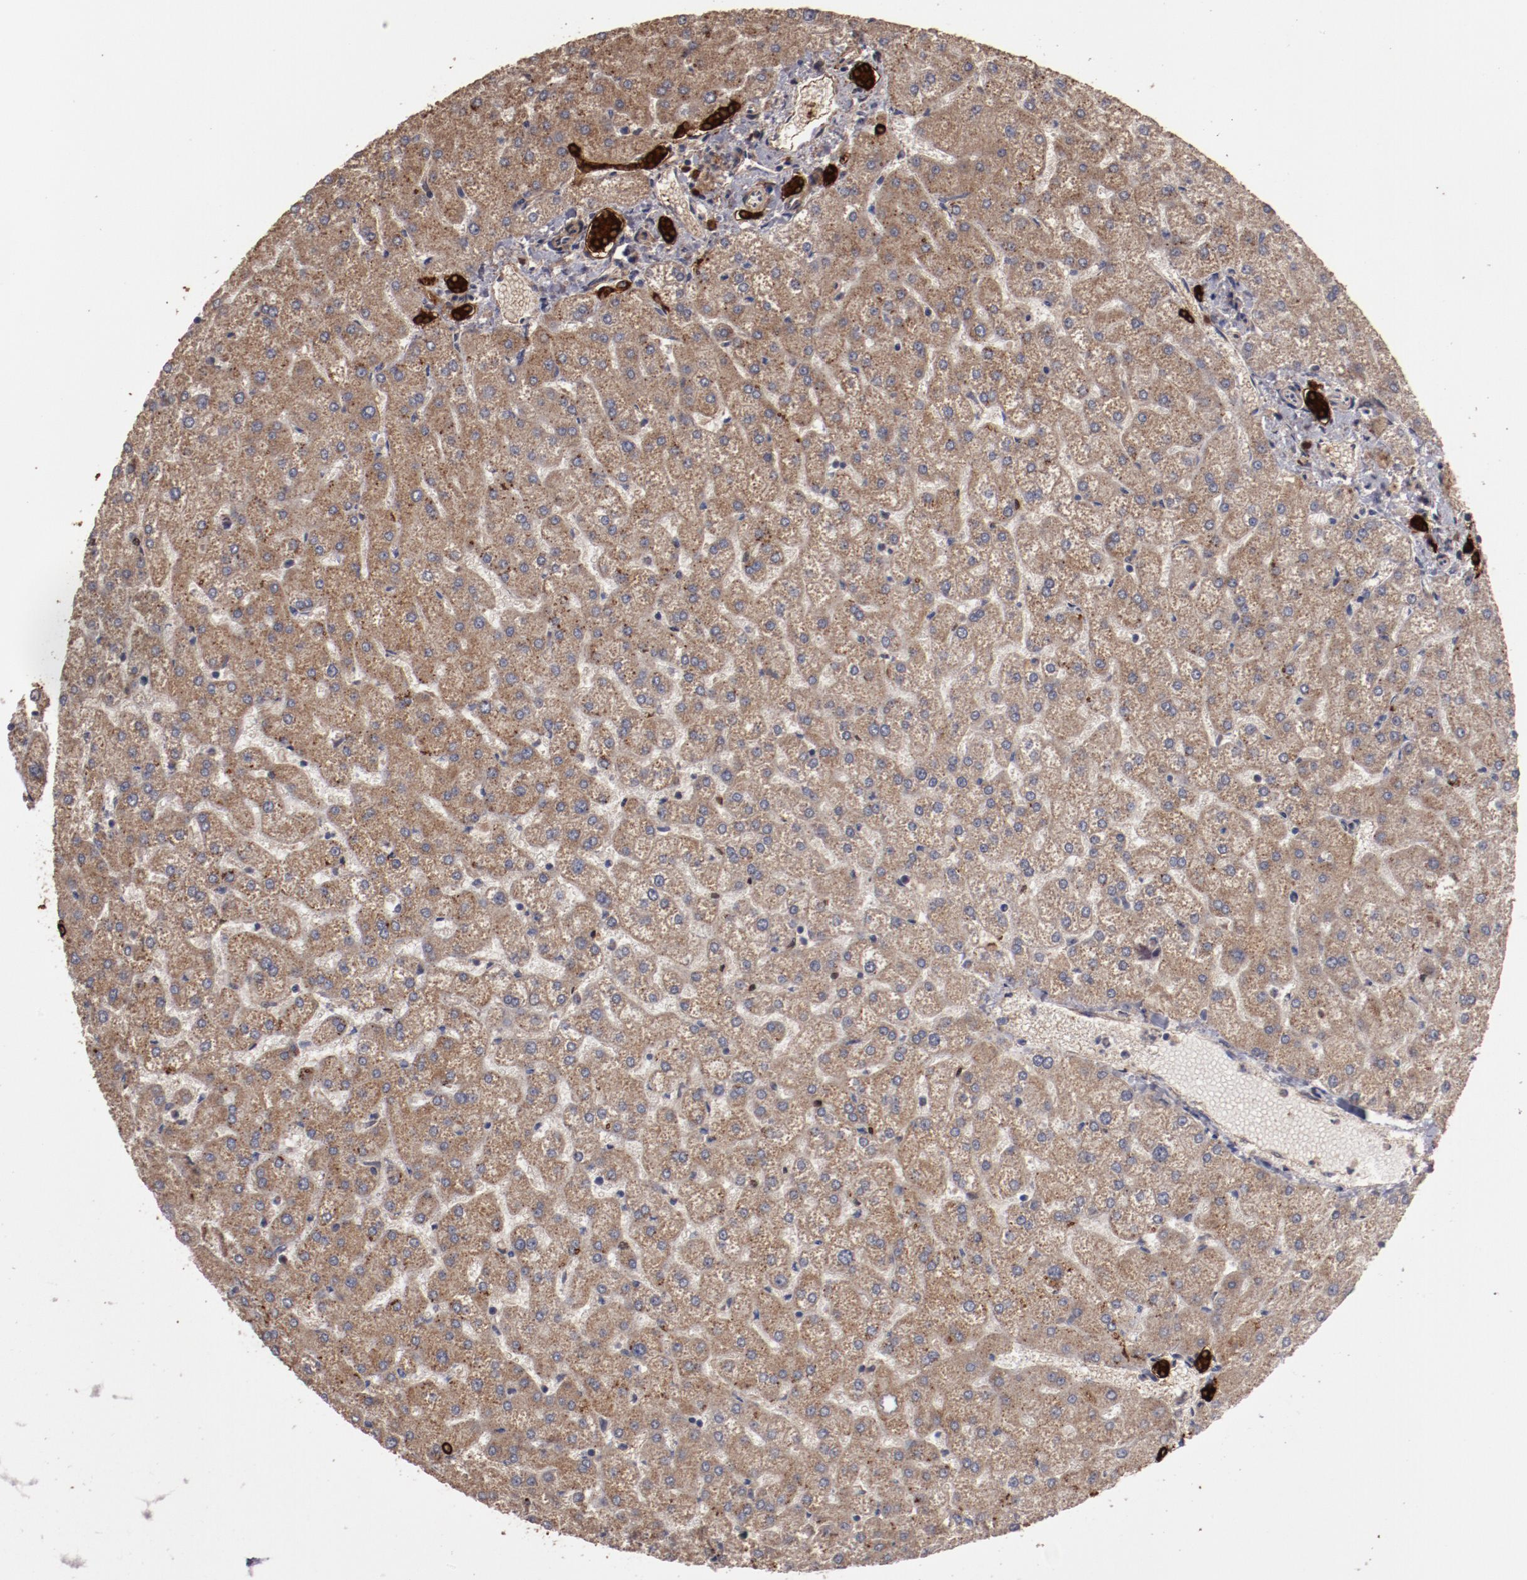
{"staining": {"intensity": "strong", "quantity": ">75%", "location": "cytoplasmic/membranous"}, "tissue": "liver", "cell_type": "Cholangiocytes", "image_type": "normal", "snomed": [{"axis": "morphology", "description": "Normal tissue, NOS"}, {"axis": "topography", "description": "Liver"}], "caption": "Immunohistochemistry (IHC) staining of benign liver, which exhibits high levels of strong cytoplasmic/membranous expression in about >75% of cholangiocytes indicating strong cytoplasmic/membranous protein expression. The staining was performed using DAB (3,3'-diaminobenzidine) (brown) for protein detection and nuclei were counterstained in hematoxylin (blue).", "gene": "LRRC75B", "patient": {"sex": "female", "age": 32}}